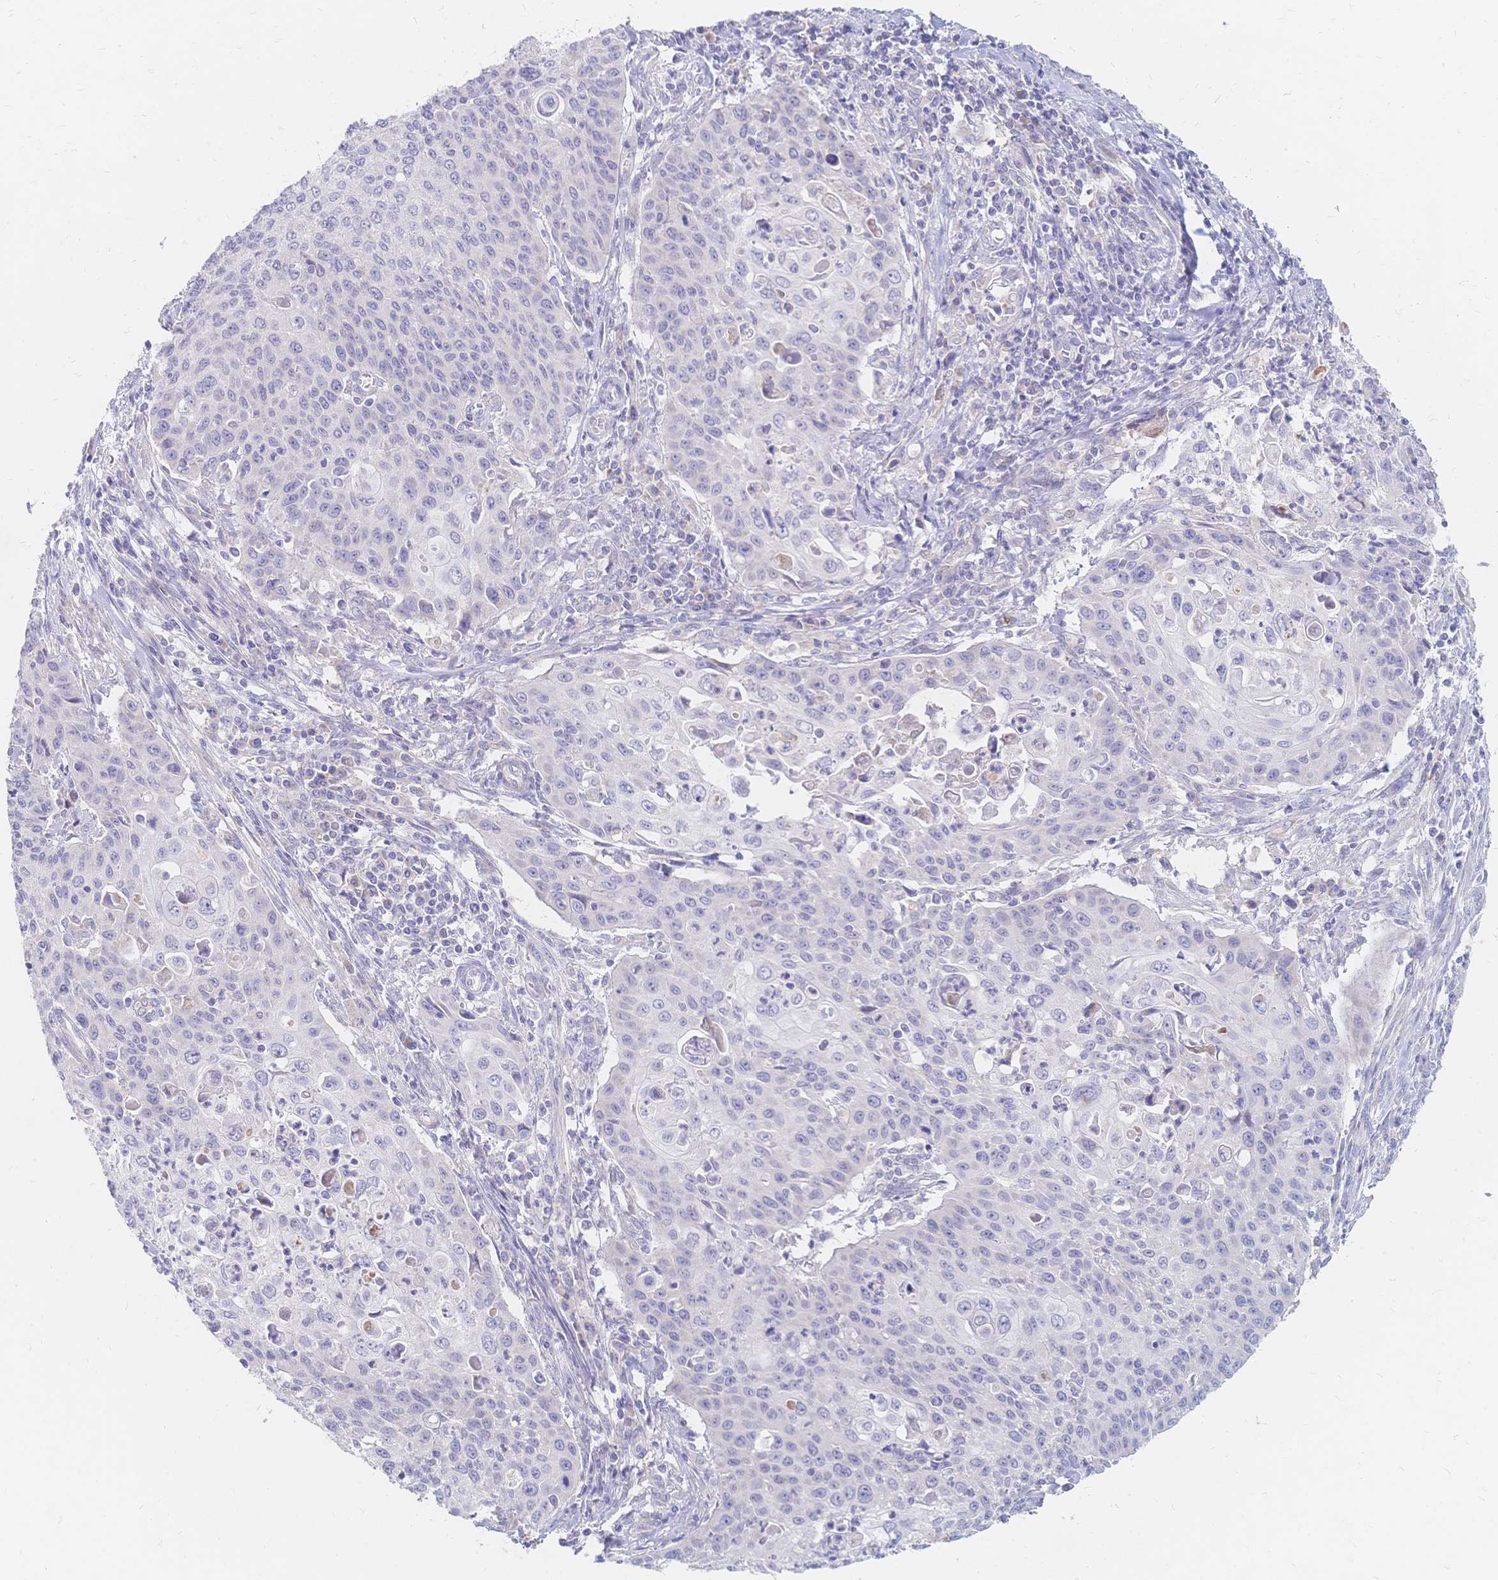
{"staining": {"intensity": "negative", "quantity": "none", "location": "none"}, "tissue": "cervical cancer", "cell_type": "Tumor cells", "image_type": "cancer", "snomed": [{"axis": "morphology", "description": "Squamous cell carcinoma, NOS"}, {"axis": "topography", "description": "Cervix"}], "caption": "Histopathology image shows no significant protein staining in tumor cells of cervical squamous cell carcinoma. The staining was performed using DAB to visualize the protein expression in brown, while the nuclei were stained in blue with hematoxylin (Magnification: 20x).", "gene": "VWC2L", "patient": {"sex": "female", "age": 65}}